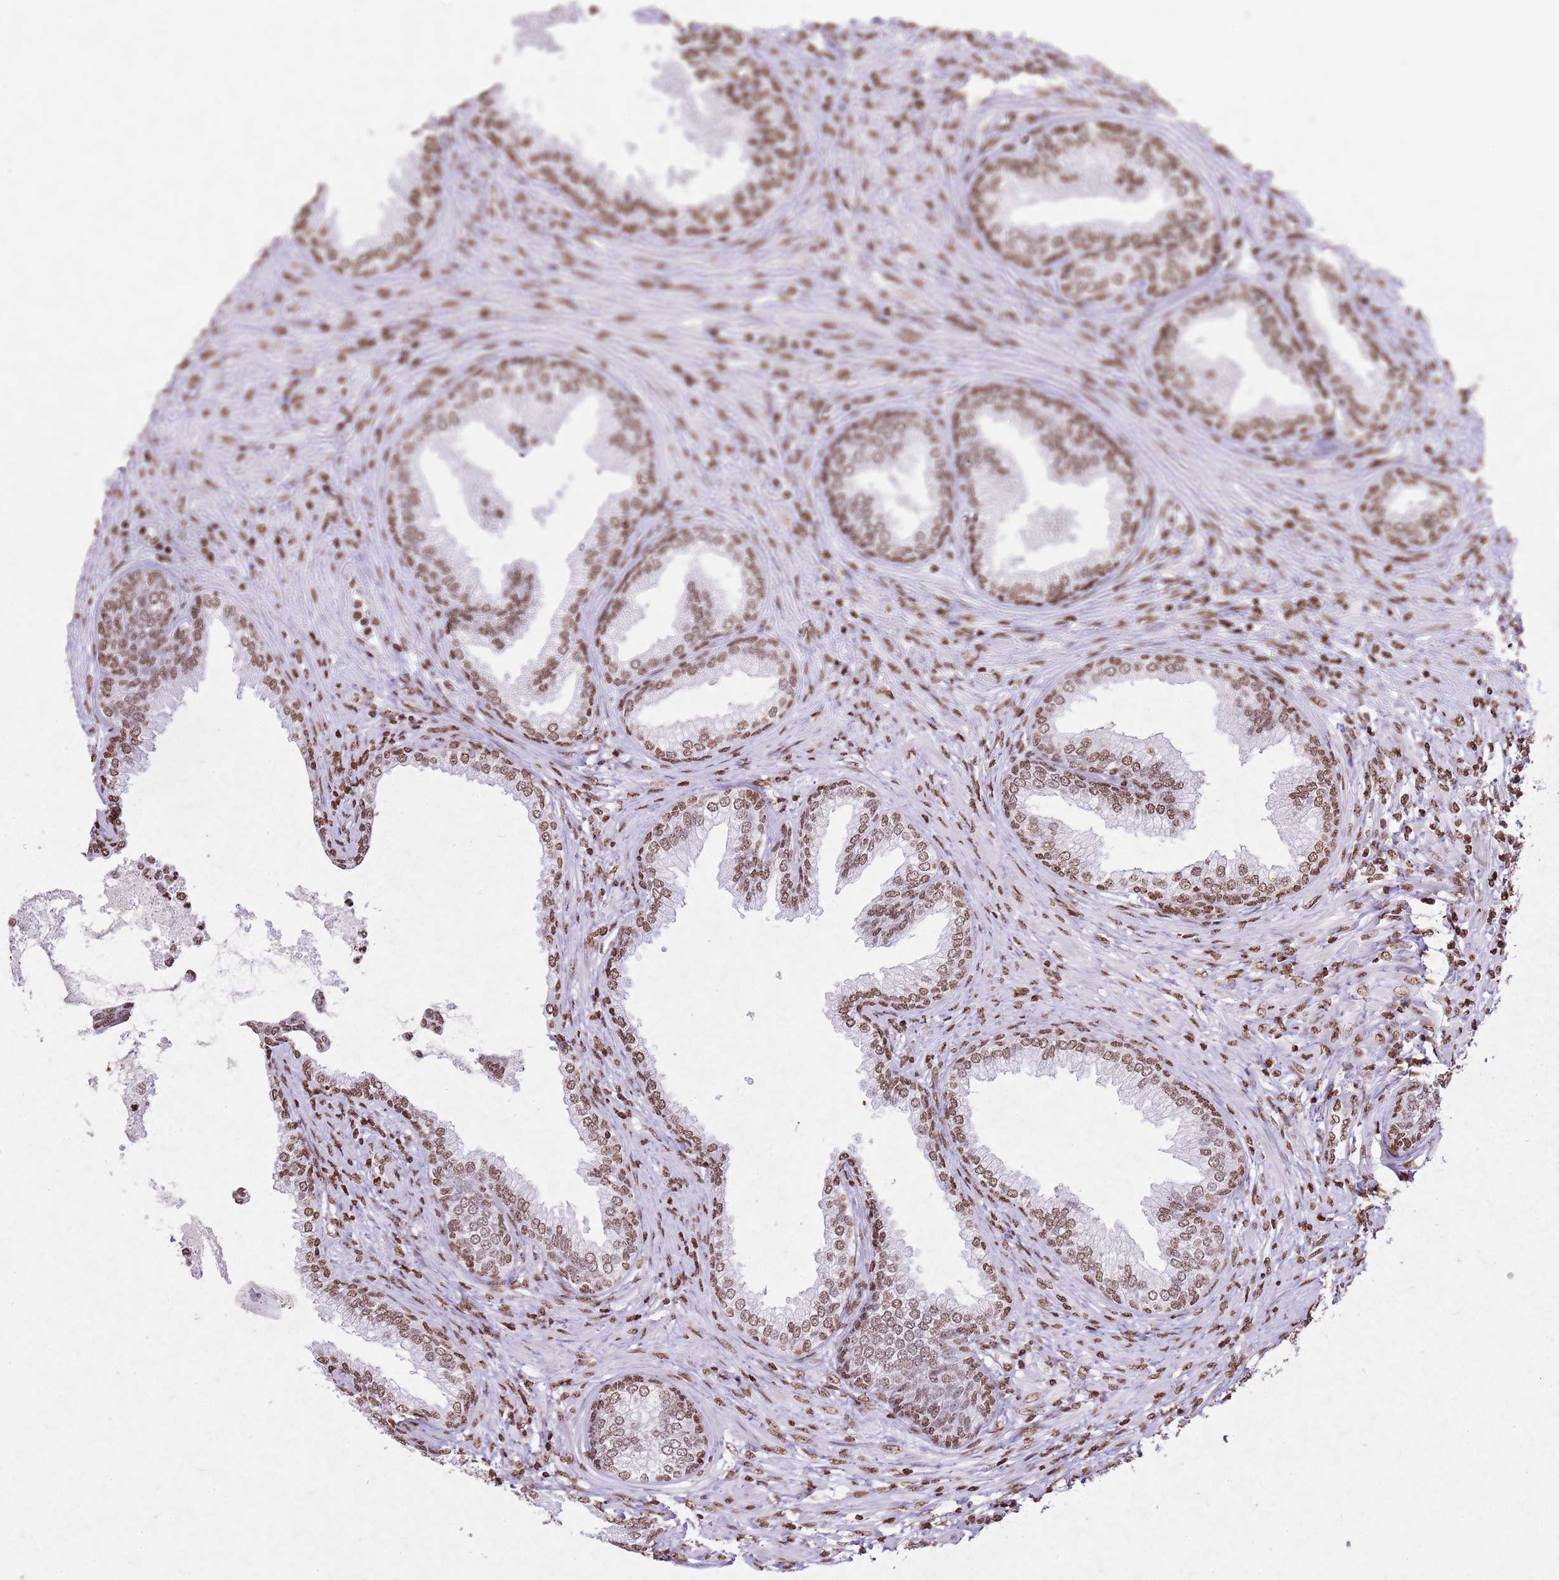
{"staining": {"intensity": "strong", "quantity": ">75%", "location": "nuclear"}, "tissue": "prostate", "cell_type": "Glandular cells", "image_type": "normal", "snomed": [{"axis": "morphology", "description": "Normal tissue, NOS"}, {"axis": "topography", "description": "Prostate"}], "caption": "Brown immunohistochemical staining in normal human prostate shows strong nuclear positivity in approximately >75% of glandular cells. (Brightfield microscopy of DAB IHC at high magnification).", "gene": "BMAL1", "patient": {"sex": "male", "age": 76}}